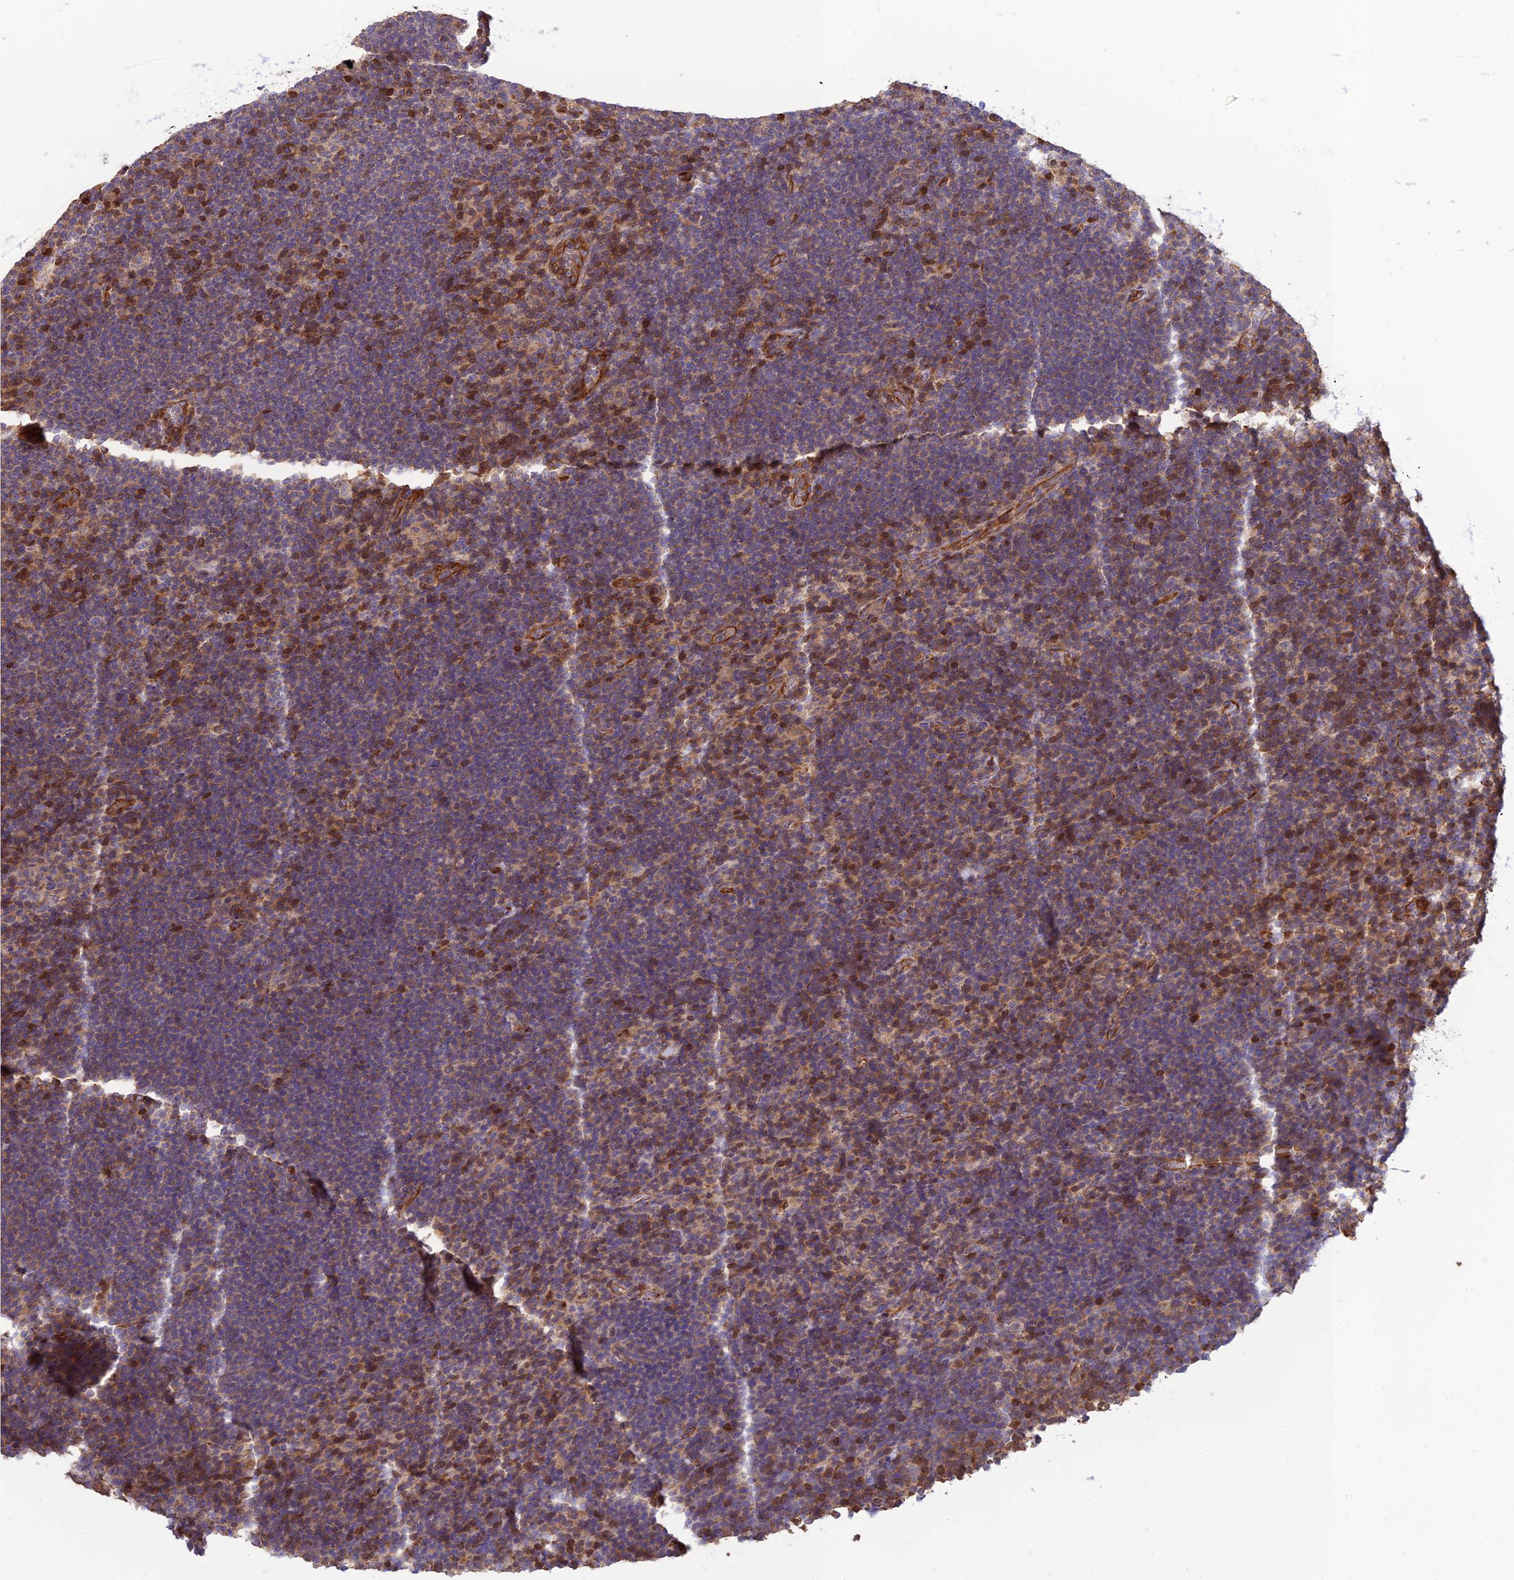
{"staining": {"intensity": "negative", "quantity": "none", "location": "none"}, "tissue": "lymphoma", "cell_type": "Tumor cells", "image_type": "cancer", "snomed": [{"axis": "morphology", "description": "Hodgkin's disease, NOS"}, {"axis": "topography", "description": "Lymph node"}], "caption": "Micrograph shows no protein positivity in tumor cells of Hodgkin's disease tissue. (DAB (3,3'-diaminobenzidine) IHC visualized using brightfield microscopy, high magnification).", "gene": "HPSE2", "patient": {"sex": "female", "age": 57}}